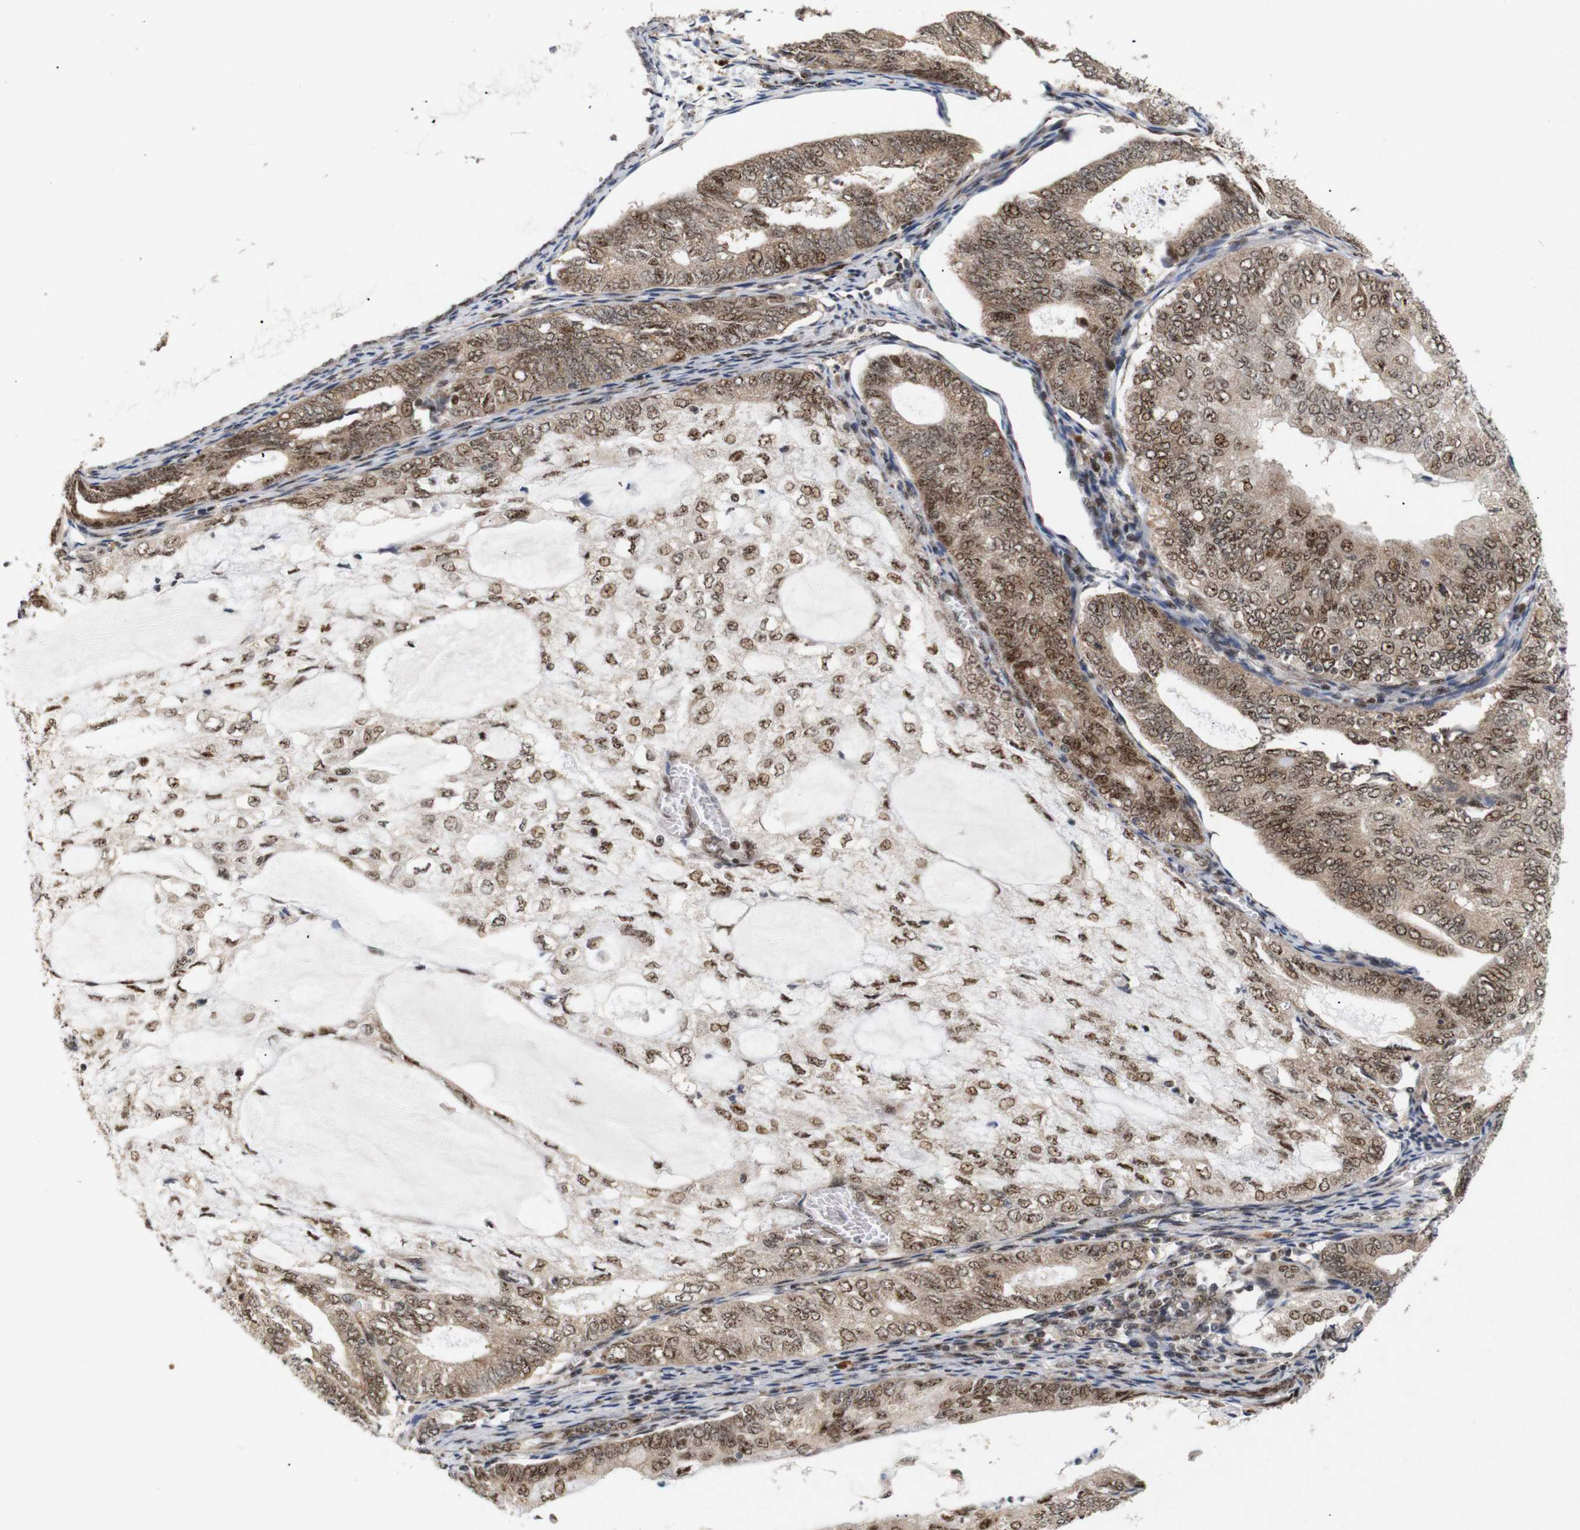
{"staining": {"intensity": "moderate", "quantity": ">75%", "location": "cytoplasmic/membranous,nuclear"}, "tissue": "endometrial cancer", "cell_type": "Tumor cells", "image_type": "cancer", "snomed": [{"axis": "morphology", "description": "Adenocarcinoma, NOS"}, {"axis": "topography", "description": "Endometrium"}], "caption": "Adenocarcinoma (endometrial) stained with a brown dye exhibits moderate cytoplasmic/membranous and nuclear positive expression in about >75% of tumor cells.", "gene": "PYM1", "patient": {"sex": "female", "age": 81}}